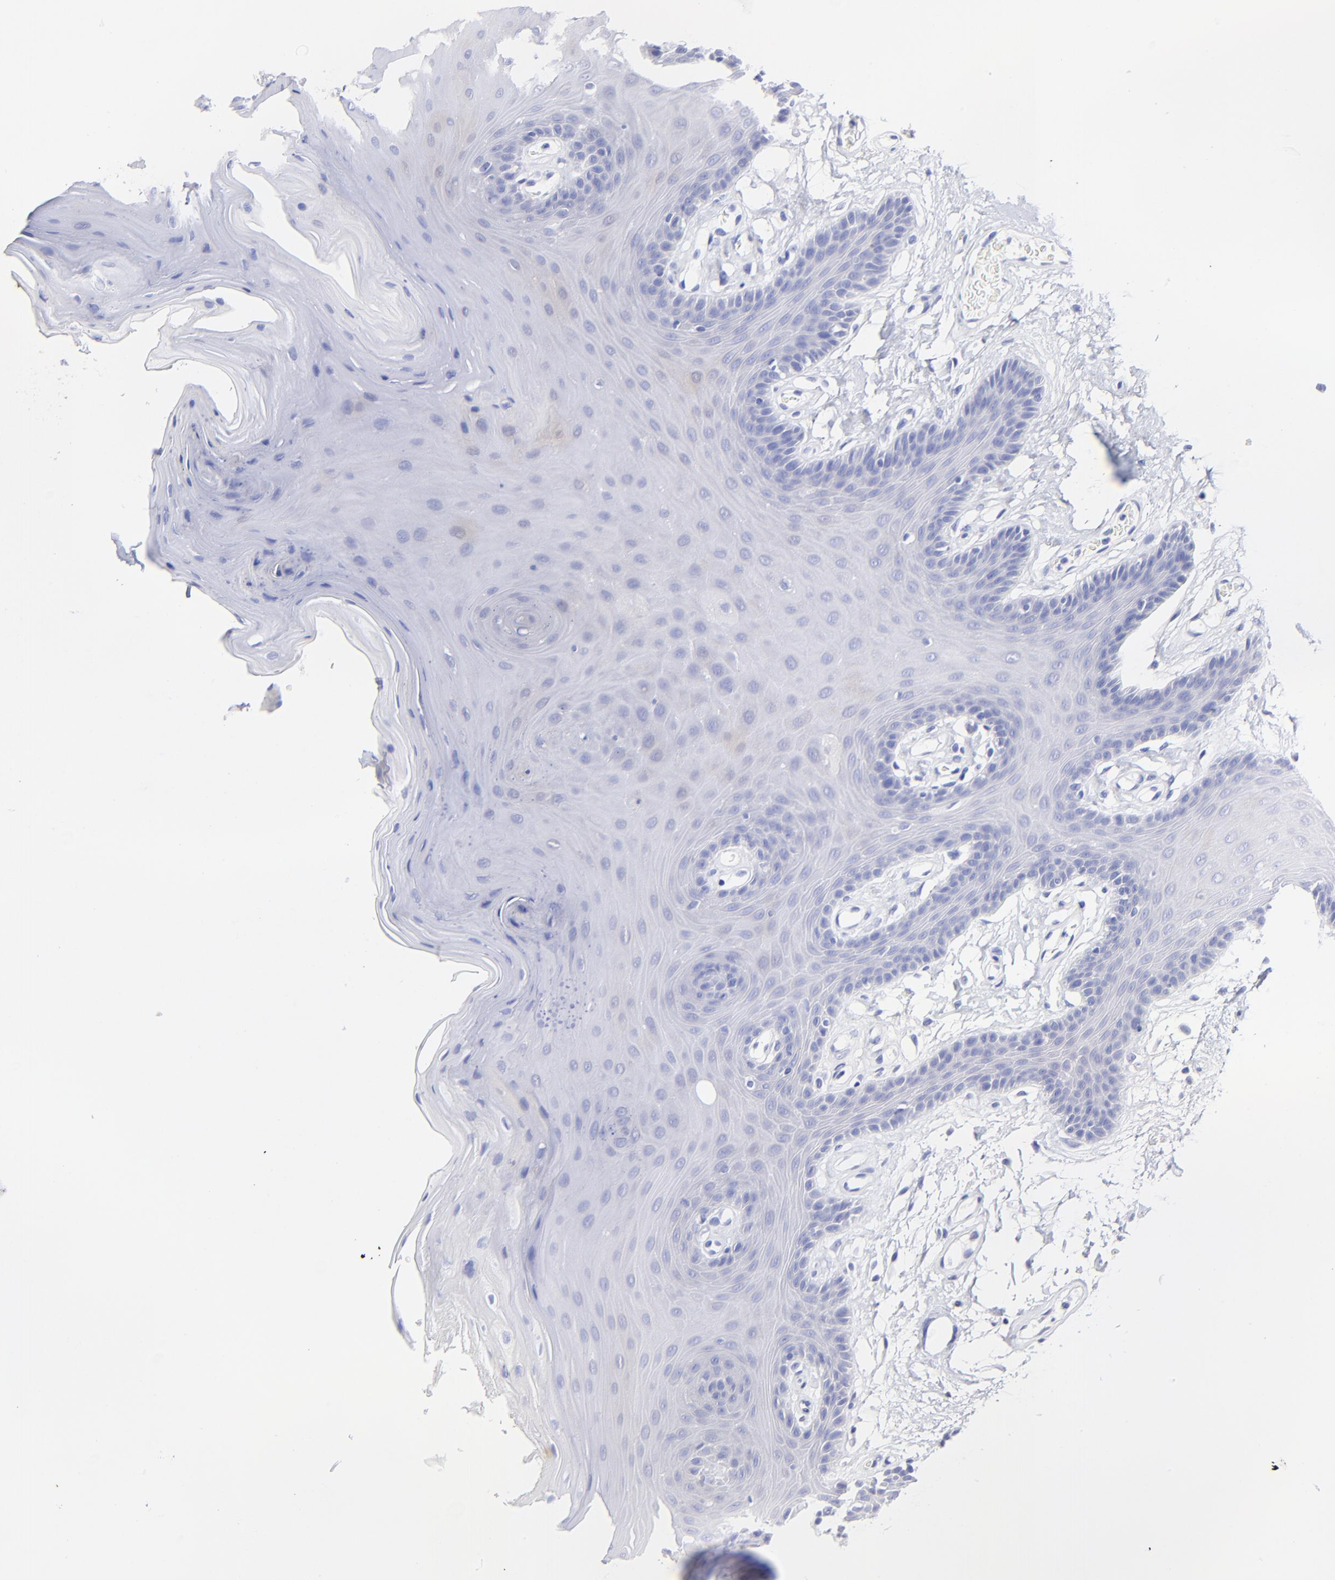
{"staining": {"intensity": "negative", "quantity": "none", "location": "none"}, "tissue": "oral mucosa", "cell_type": "Squamous epithelial cells", "image_type": "normal", "snomed": [{"axis": "morphology", "description": "Normal tissue, NOS"}, {"axis": "morphology", "description": "Squamous cell carcinoma, NOS"}, {"axis": "topography", "description": "Skeletal muscle"}, {"axis": "topography", "description": "Oral tissue"}, {"axis": "topography", "description": "Head-Neck"}], "caption": "An immunohistochemistry (IHC) photomicrograph of unremarkable oral mucosa is shown. There is no staining in squamous epithelial cells of oral mucosa. (Immunohistochemistry, brightfield microscopy, high magnification).", "gene": "RAB3A", "patient": {"sex": "male", "age": 71}}